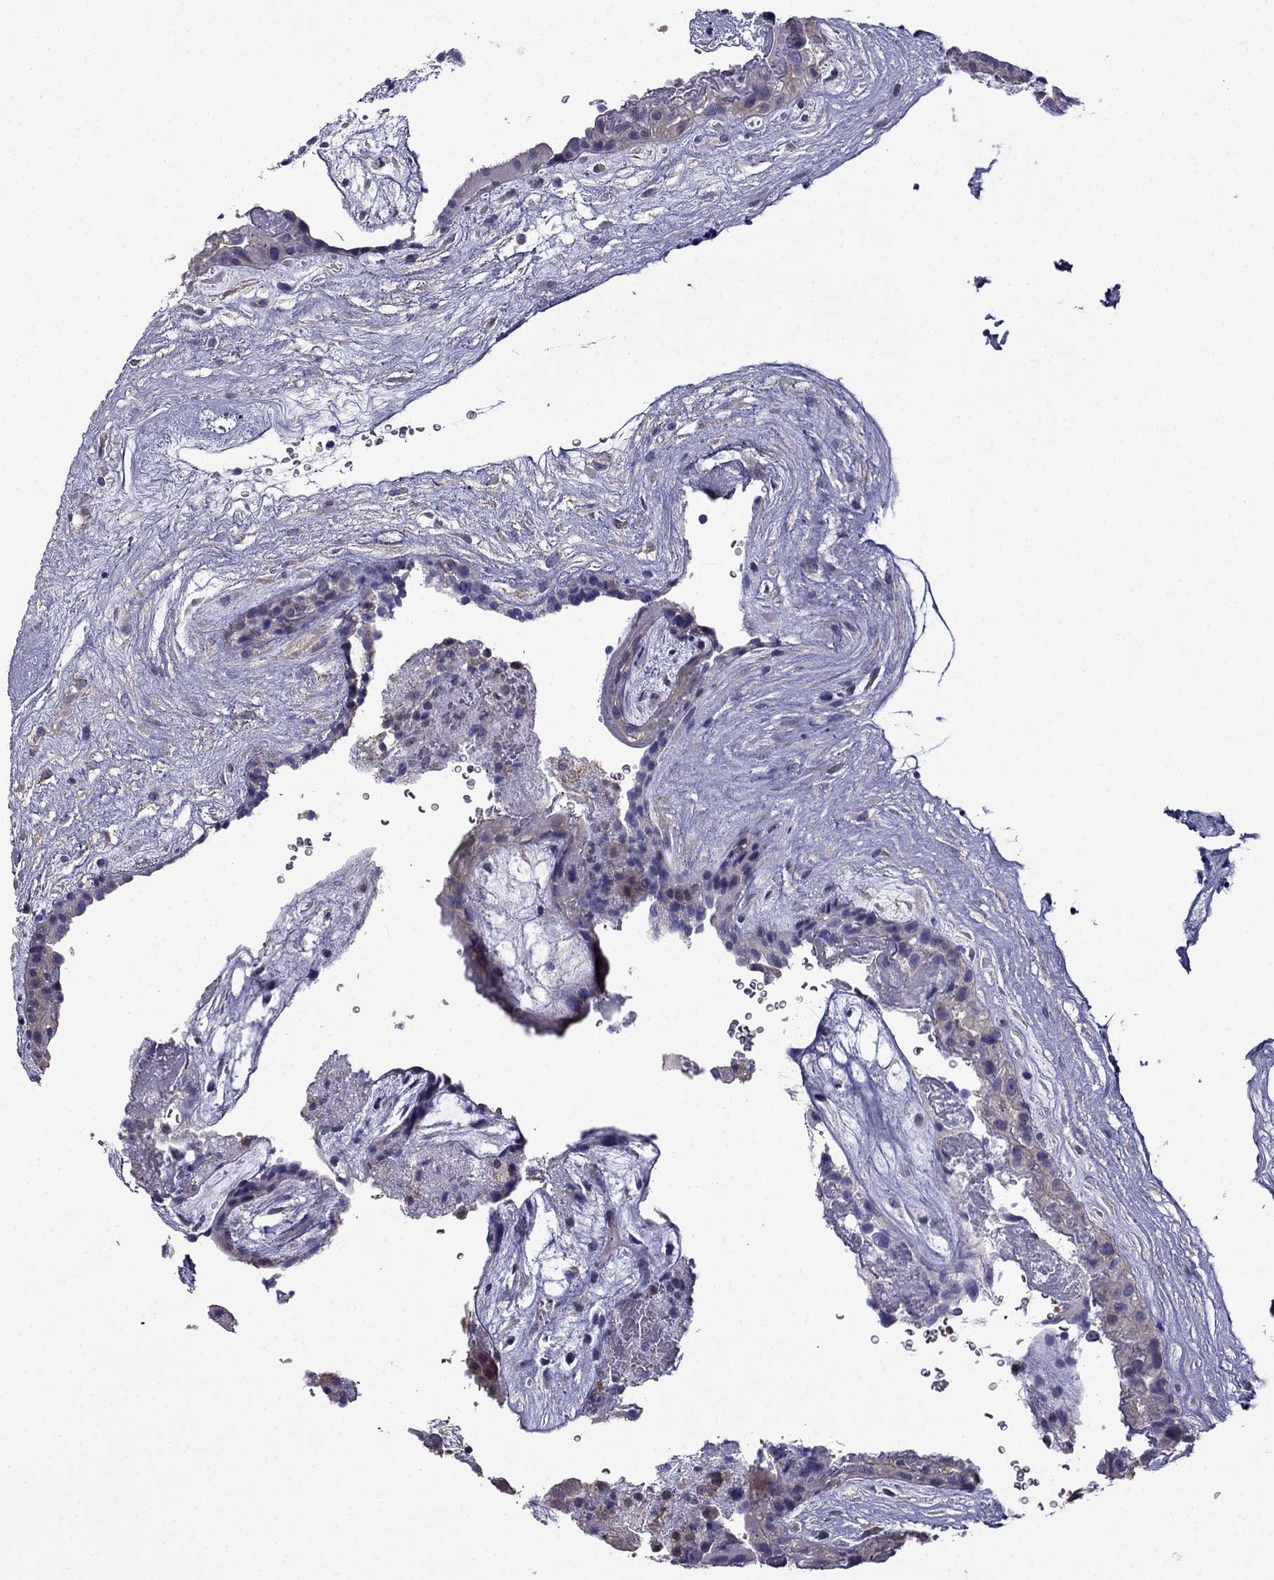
{"staining": {"intensity": "weak", "quantity": "25%-75%", "location": "cytoplasmic/membranous"}, "tissue": "placenta", "cell_type": "Decidual cells", "image_type": "normal", "snomed": [{"axis": "morphology", "description": "Normal tissue, NOS"}, {"axis": "topography", "description": "Placenta"}], "caption": "DAB (3,3'-diaminobenzidine) immunohistochemical staining of normal placenta shows weak cytoplasmic/membranous protein positivity in approximately 25%-75% of decidual cells.", "gene": "SCNN1D", "patient": {"sex": "female", "age": 19}}